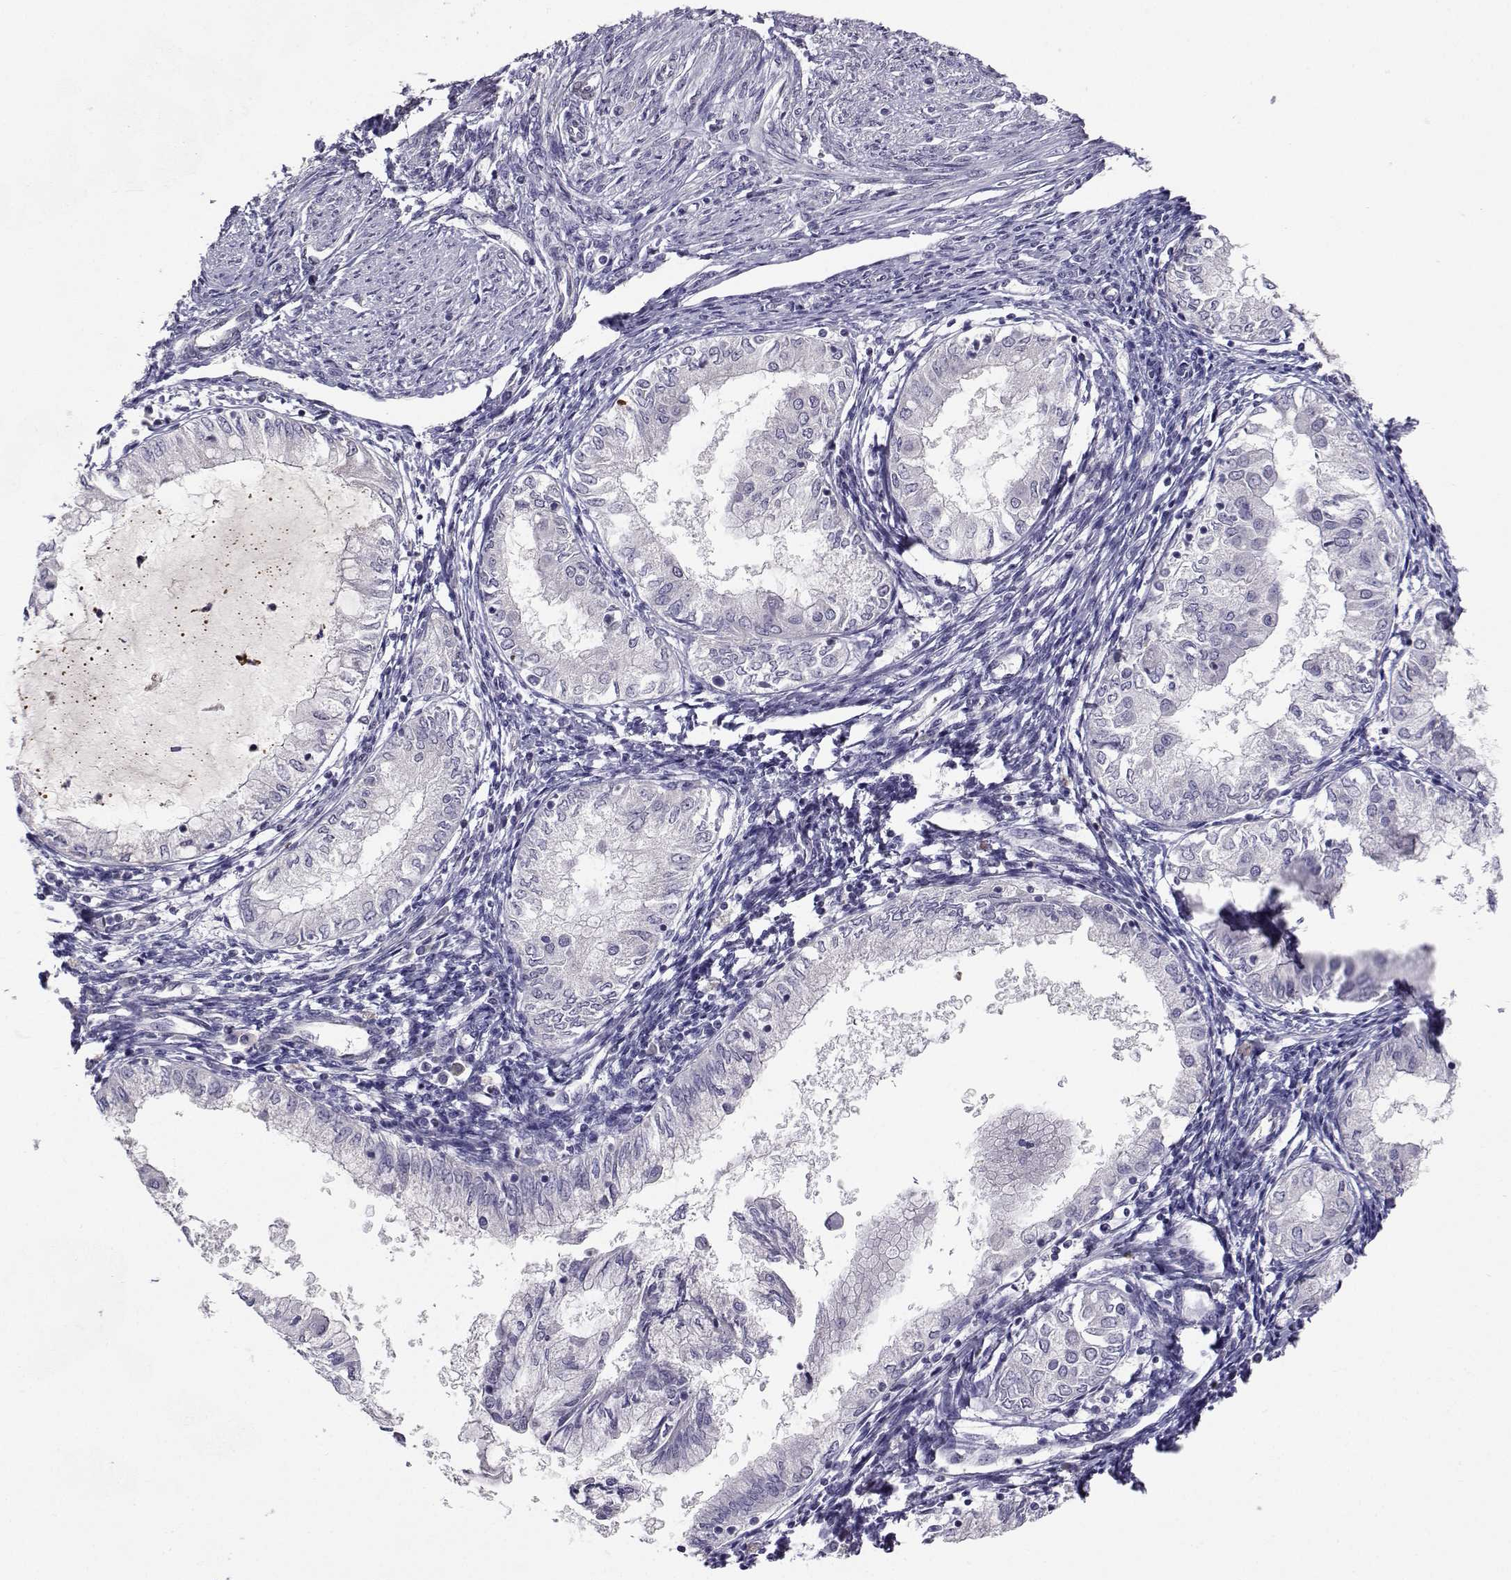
{"staining": {"intensity": "negative", "quantity": "none", "location": "none"}, "tissue": "endometrial cancer", "cell_type": "Tumor cells", "image_type": "cancer", "snomed": [{"axis": "morphology", "description": "Adenocarcinoma, NOS"}, {"axis": "topography", "description": "Endometrium"}], "caption": "IHC photomicrograph of endometrial adenocarcinoma stained for a protein (brown), which reveals no staining in tumor cells.", "gene": "SLC6A3", "patient": {"sex": "female", "age": 68}}